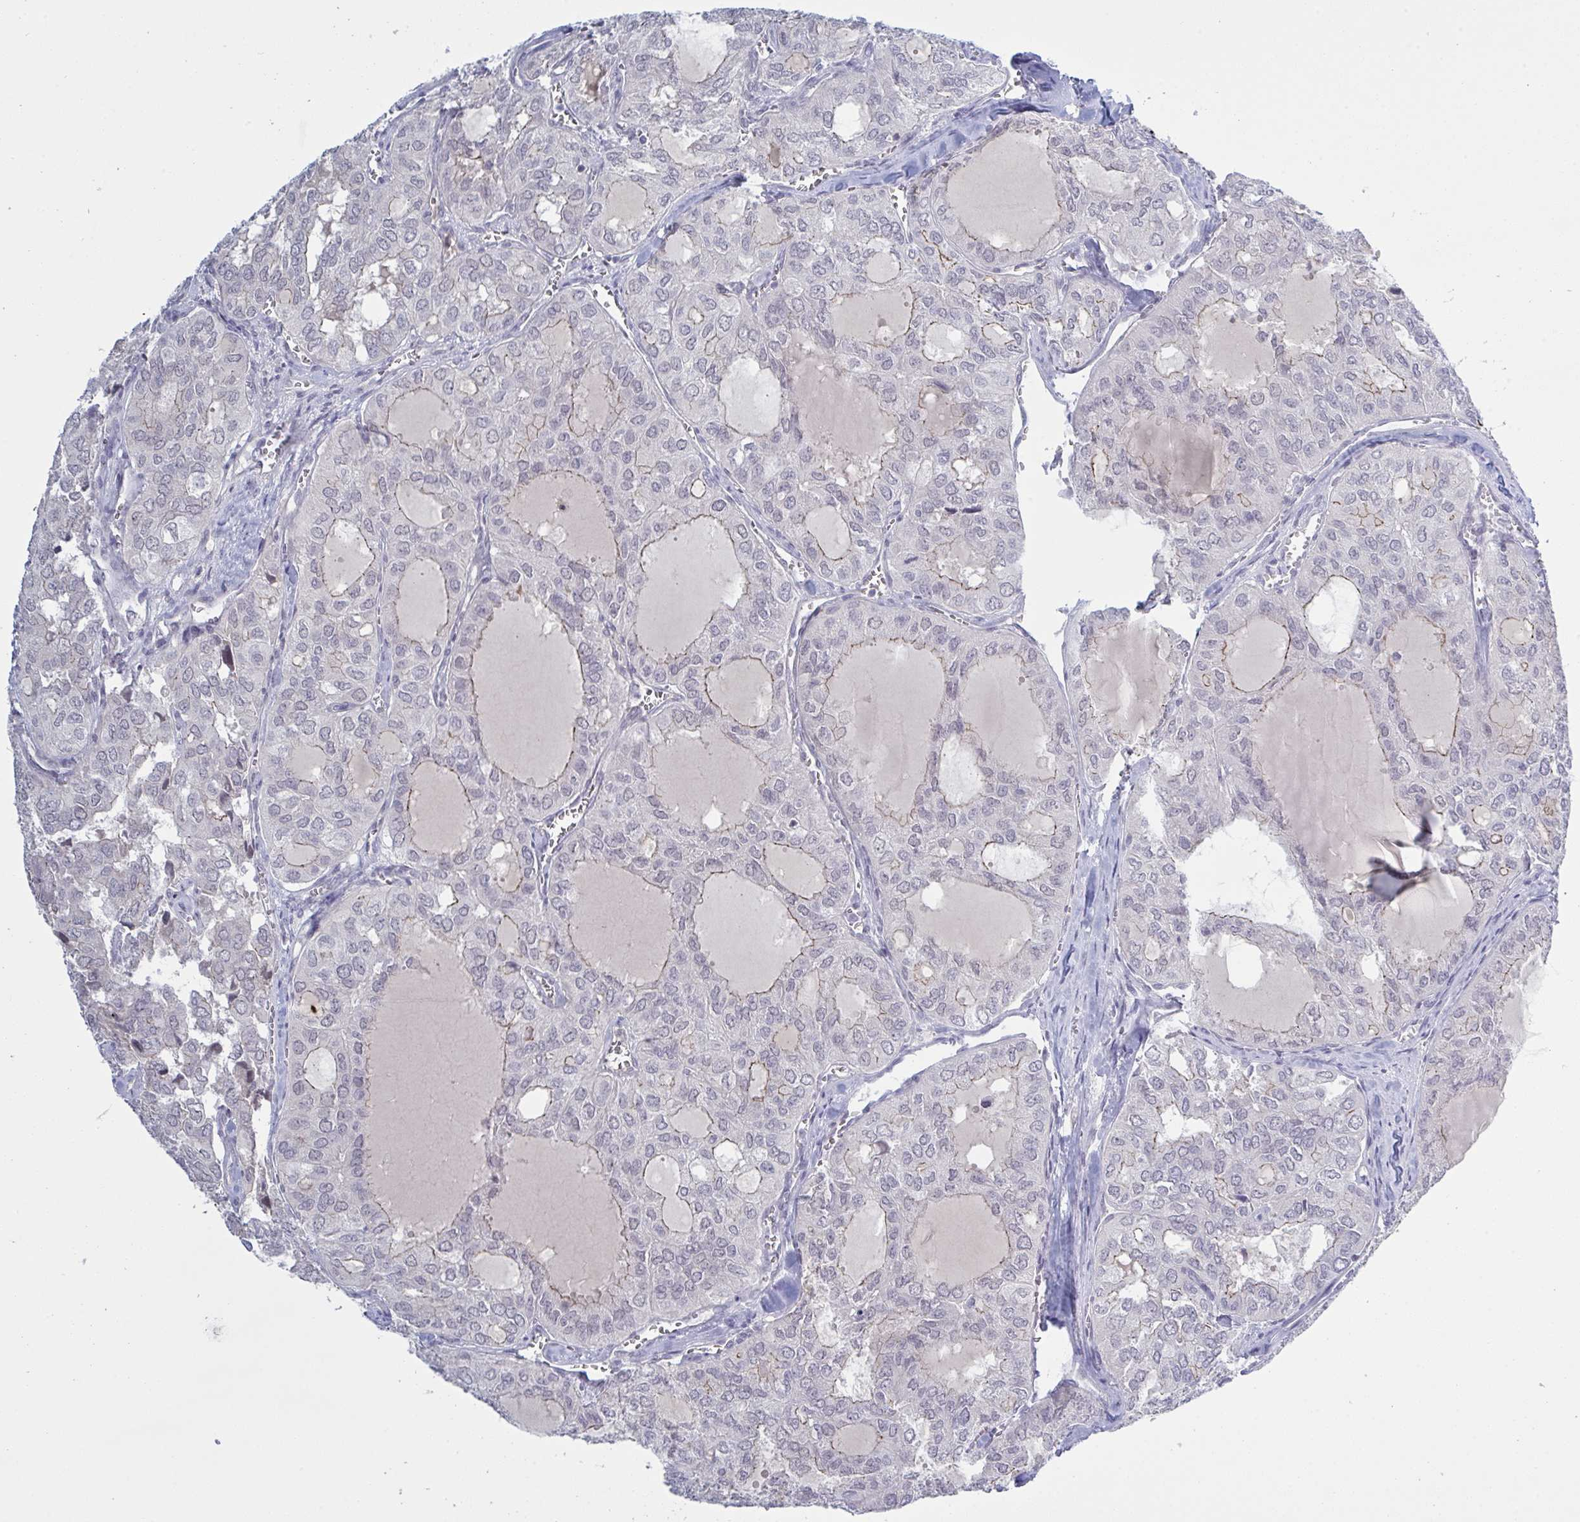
{"staining": {"intensity": "negative", "quantity": "none", "location": "none"}, "tissue": "thyroid cancer", "cell_type": "Tumor cells", "image_type": "cancer", "snomed": [{"axis": "morphology", "description": "Follicular adenoma carcinoma, NOS"}, {"axis": "topography", "description": "Thyroid gland"}], "caption": "A high-resolution photomicrograph shows IHC staining of thyroid cancer, which exhibits no significant positivity in tumor cells.", "gene": "ZNF784", "patient": {"sex": "male", "age": 75}}